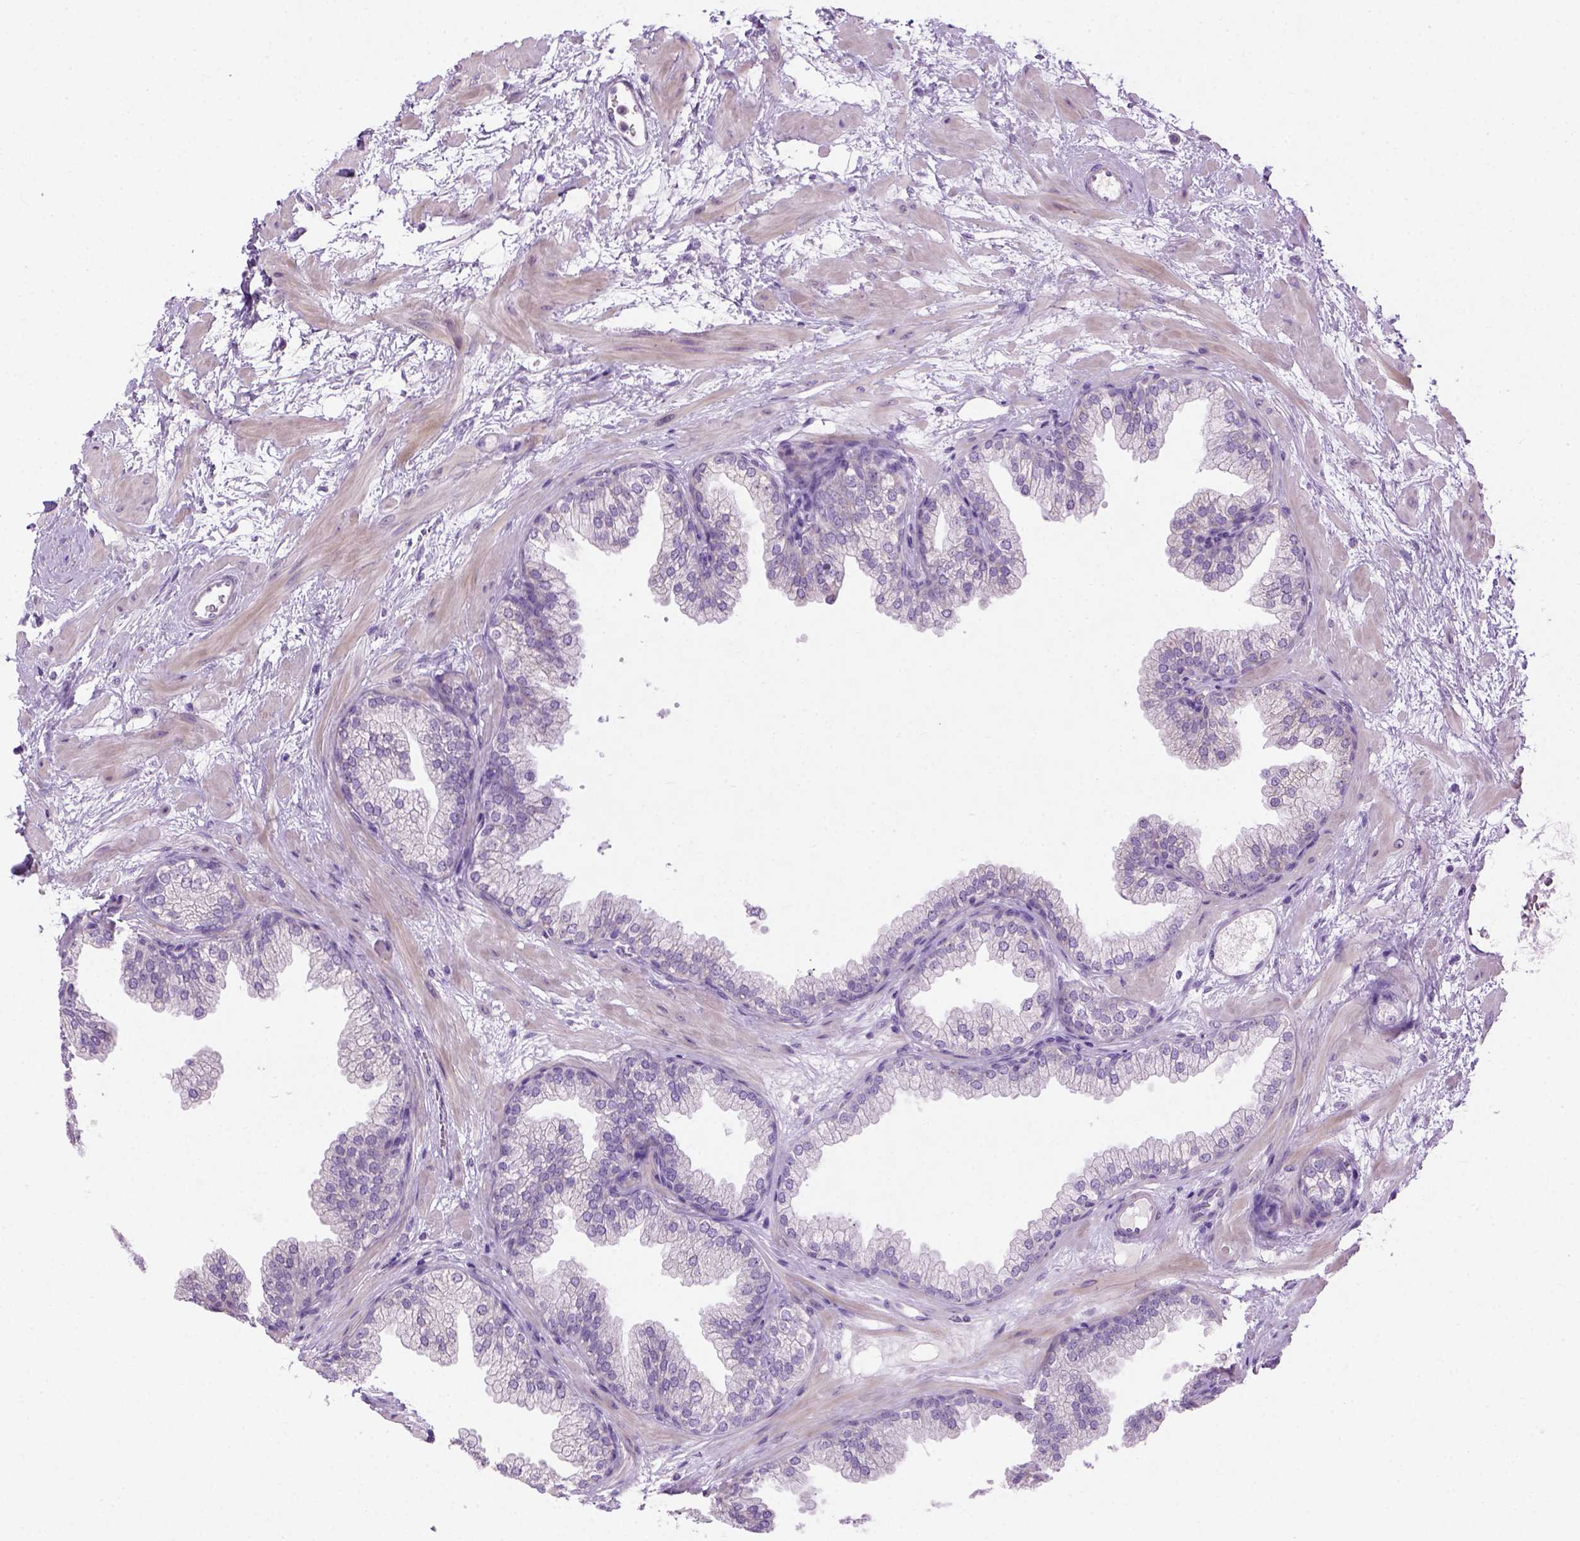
{"staining": {"intensity": "negative", "quantity": "none", "location": "none"}, "tissue": "prostate", "cell_type": "Glandular cells", "image_type": "normal", "snomed": [{"axis": "morphology", "description": "Normal tissue, NOS"}, {"axis": "topography", "description": "Prostate"}], "caption": "Human prostate stained for a protein using immunohistochemistry shows no staining in glandular cells.", "gene": "UTP4", "patient": {"sex": "male", "age": 37}}